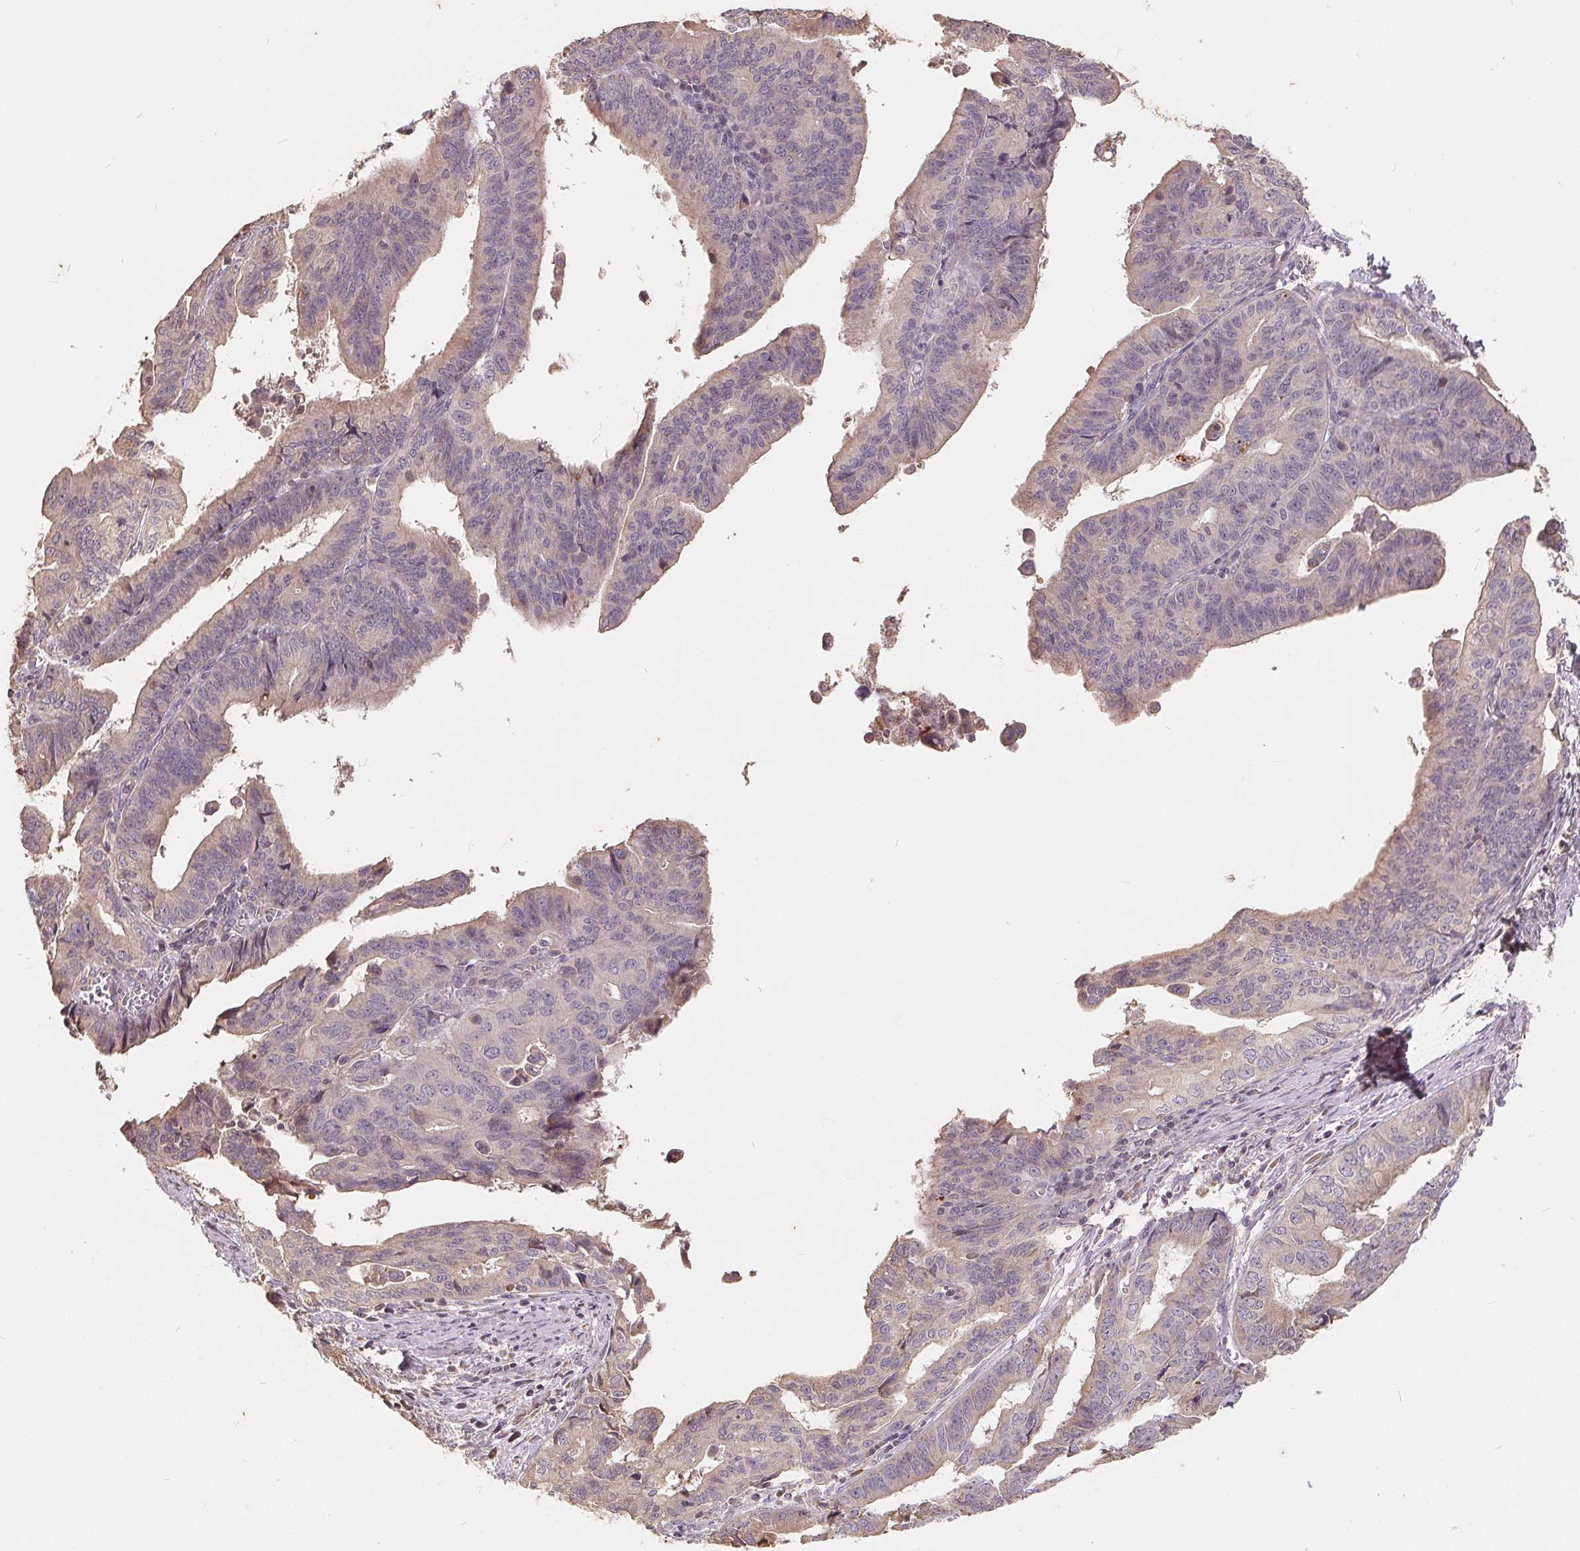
{"staining": {"intensity": "weak", "quantity": "<25%", "location": "cytoplasmic/membranous"}, "tissue": "endometrial cancer", "cell_type": "Tumor cells", "image_type": "cancer", "snomed": [{"axis": "morphology", "description": "Adenocarcinoma, NOS"}, {"axis": "topography", "description": "Endometrium"}], "caption": "An immunohistochemistry (IHC) photomicrograph of endometrial adenocarcinoma is shown. There is no staining in tumor cells of endometrial adenocarcinoma.", "gene": "CDIPT", "patient": {"sex": "female", "age": 65}}